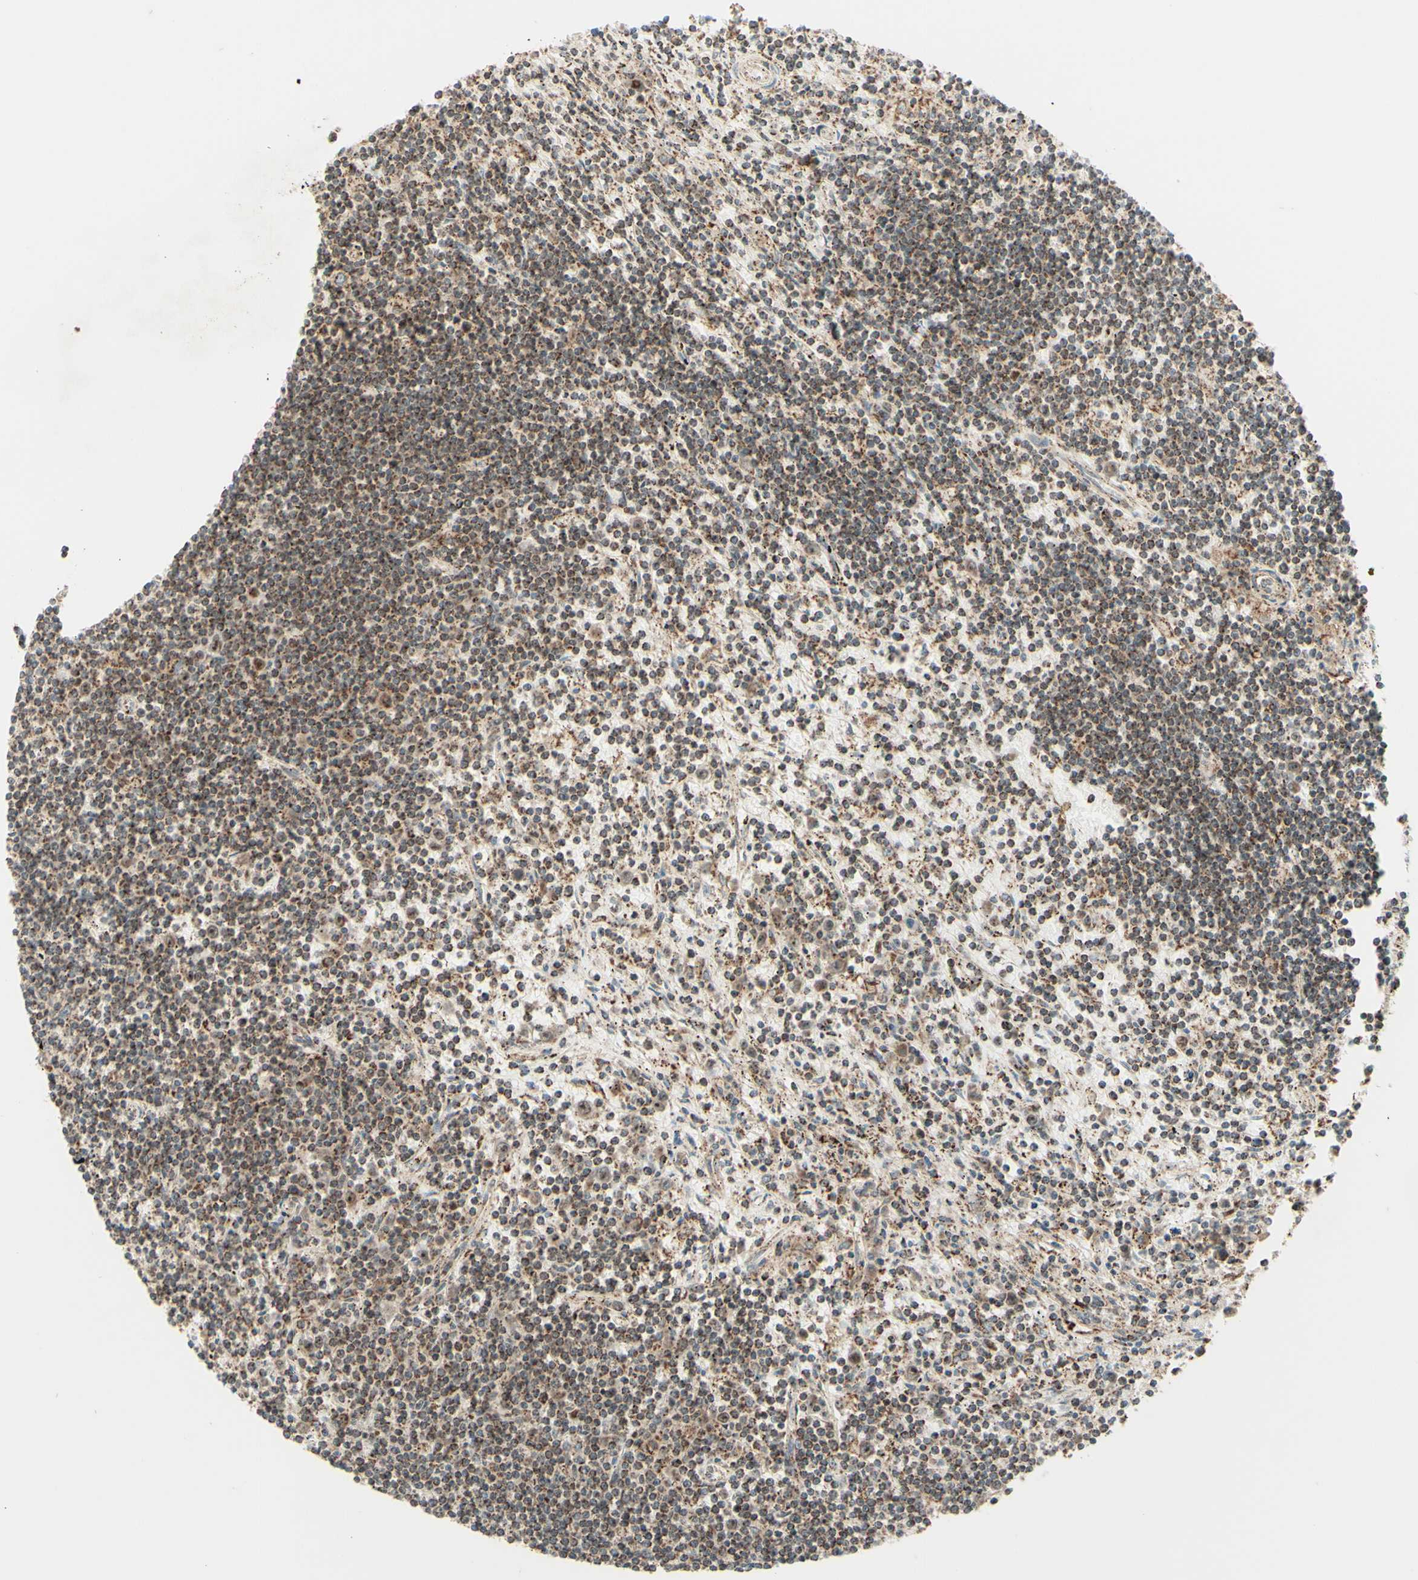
{"staining": {"intensity": "moderate", "quantity": ">75%", "location": "cytoplasmic/membranous"}, "tissue": "lymphoma", "cell_type": "Tumor cells", "image_type": "cancer", "snomed": [{"axis": "morphology", "description": "Malignant lymphoma, non-Hodgkin's type, Low grade"}, {"axis": "topography", "description": "Spleen"}], "caption": "Lymphoma stained with immunohistochemistry (IHC) shows moderate cytoplasmic/membranous positivity in about >75% of tumor cells. The staining was performed using DAB (3,3'-diaminobenzidine) to visualize the protein expression in brown, while the nuclei were stained in blue with hematoxylin (Magnification: 20x).", "gene": "DHRS3", "patient": {"sex": "male", "age": 76}}